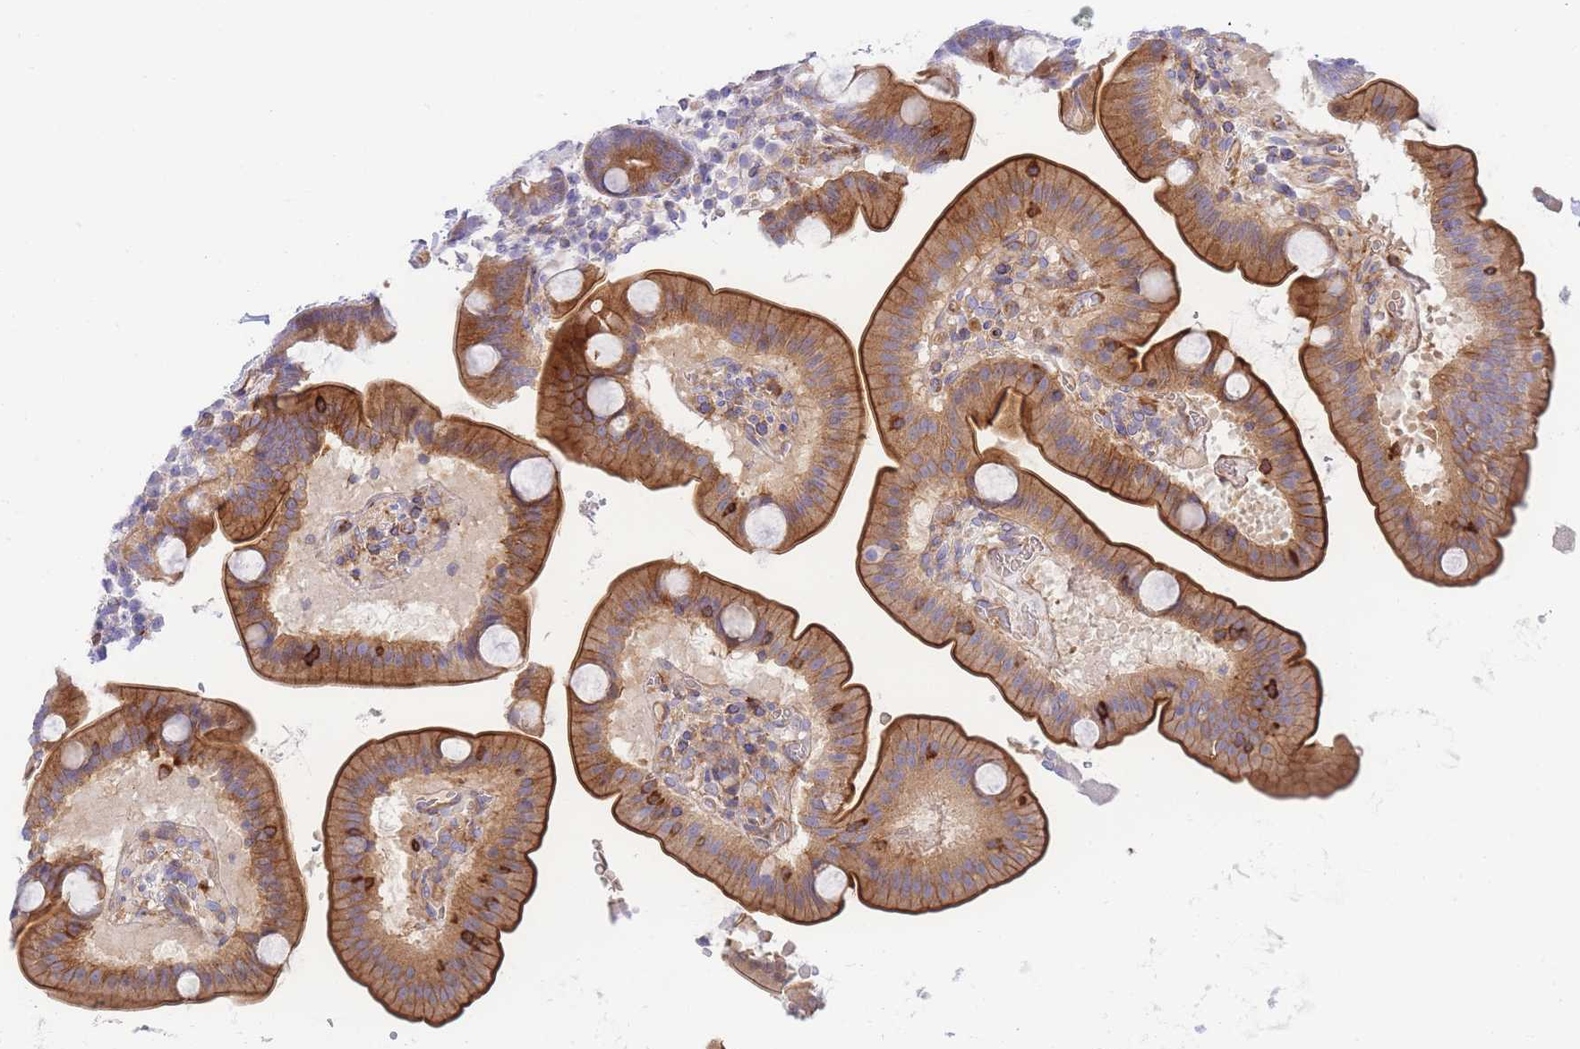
{"staining": {"intensity": "strong", "quantity": ">75%", "location": "cytoplasmic/membranous"}, "tissue": "duodenum", "cell_type": "Glandular cells", "image_type": "normal", "snomed": [{"axis": "morphology", "description": "Normal tissue, NOS"}, {"axis": "topography", "description": "Duodenum"}], "caption": "About >75% of glandular cells in benign human duodenum exhibit strong cytoplasmic/membranous protein positivity as visualized by brown immunohistochemical staining.", "gene": "FBN3", "patient": {"sex": "male", "age": 54}}